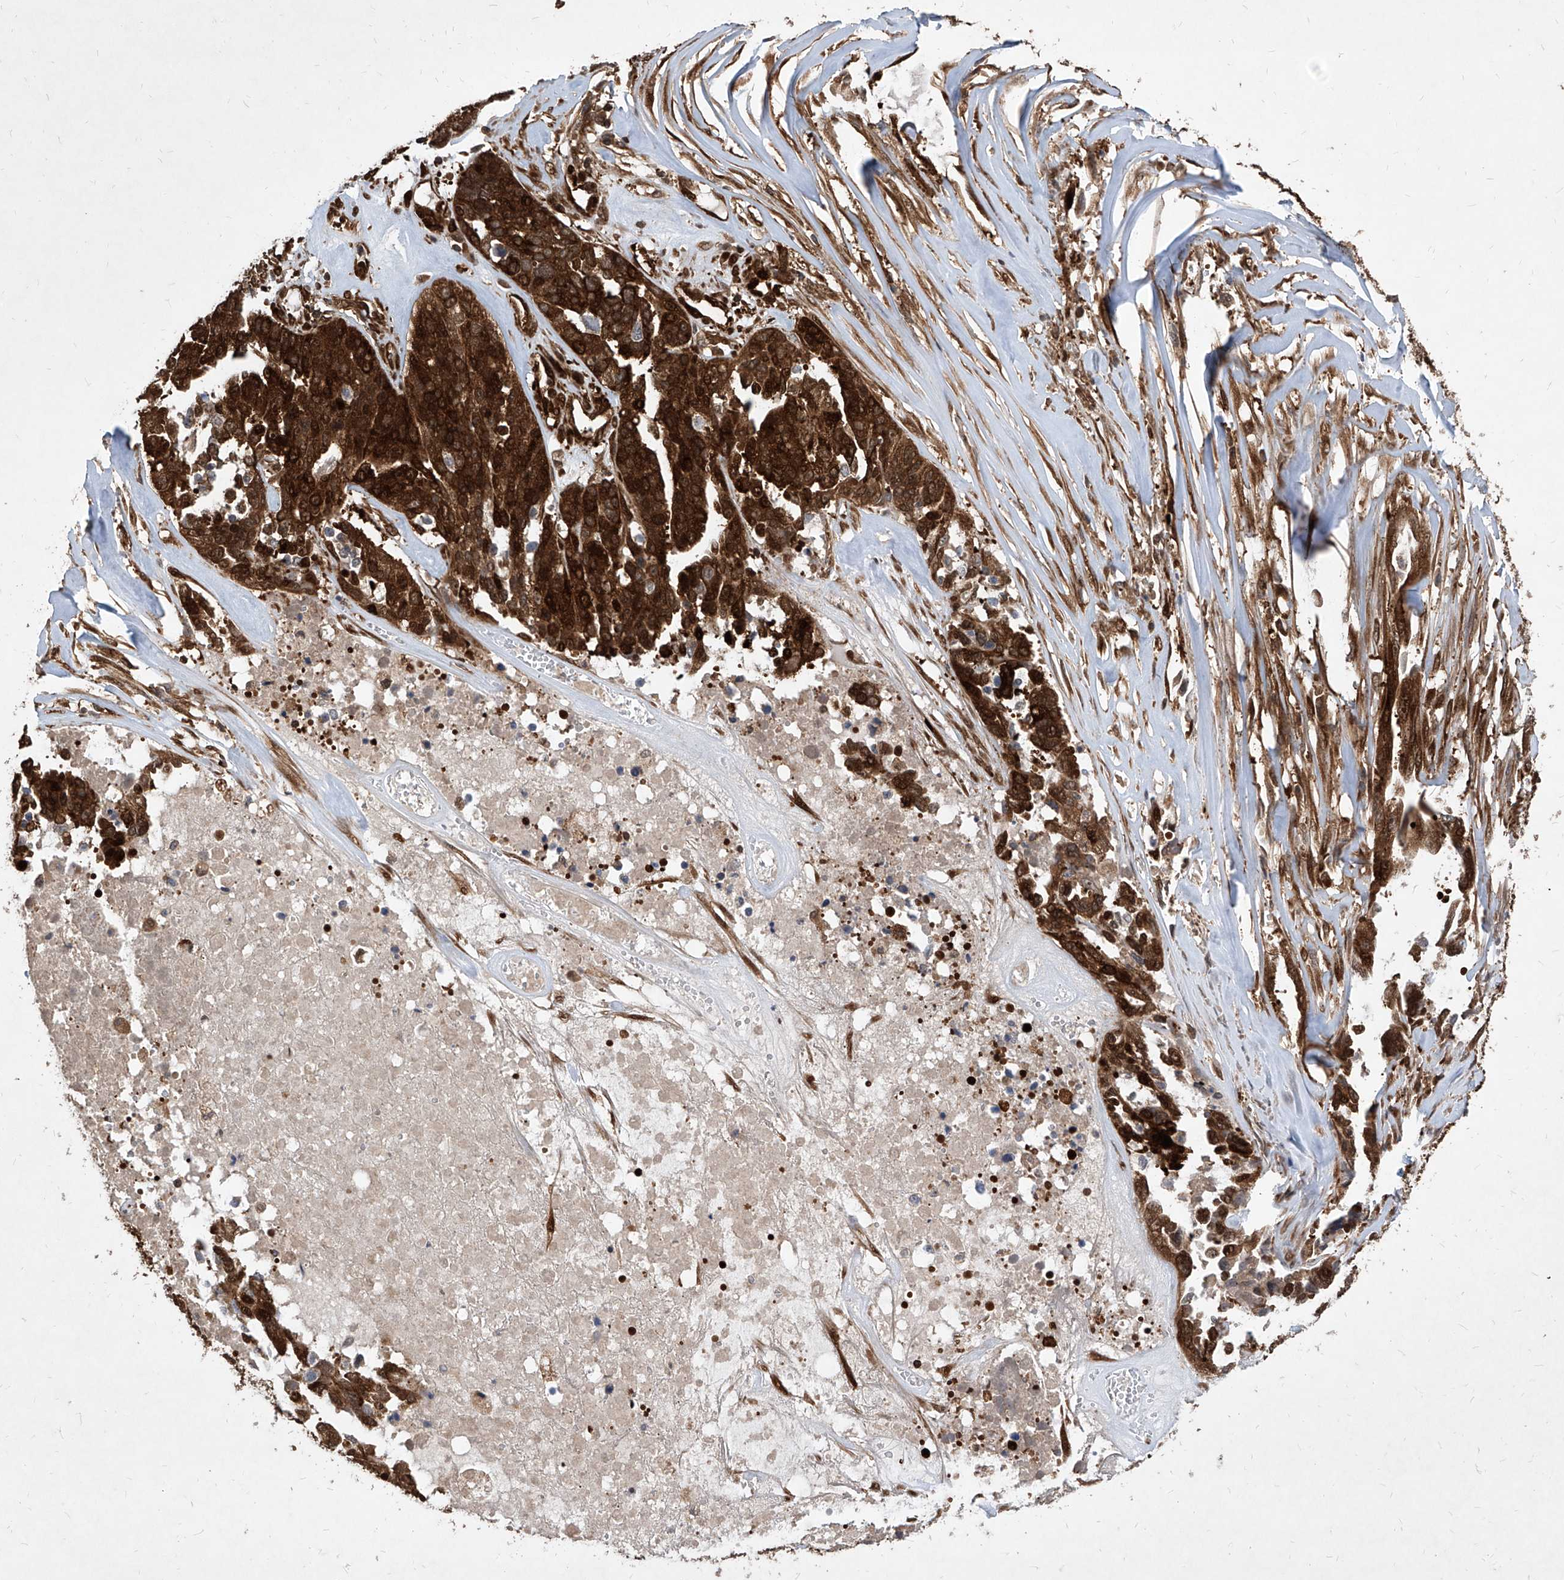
{"staining": {"intensity": "strong", "quantity": ">75%", "location": "cytoplasmic/membranous,nuclear"}, "tissue": "ovarian cancer", "cell_type": "Tumor cells", "image_type": "cancer", "snomed": [{"axis": "morphology", "description": "Cystadenocarcinoma, serous, NOS"}, {"axis": "topography", "description": "Ovary"}], "caption": "High-power microscopy captured an immunohistochemistry micrograph of serous cystadenocarcinoma (ovarian), revealing strong cytoplasmic/membranous and nuclear positivity in about >75% of tumor cells.", "gene": "MAGED2", "patient": {"sex": "female", "age": 44}}